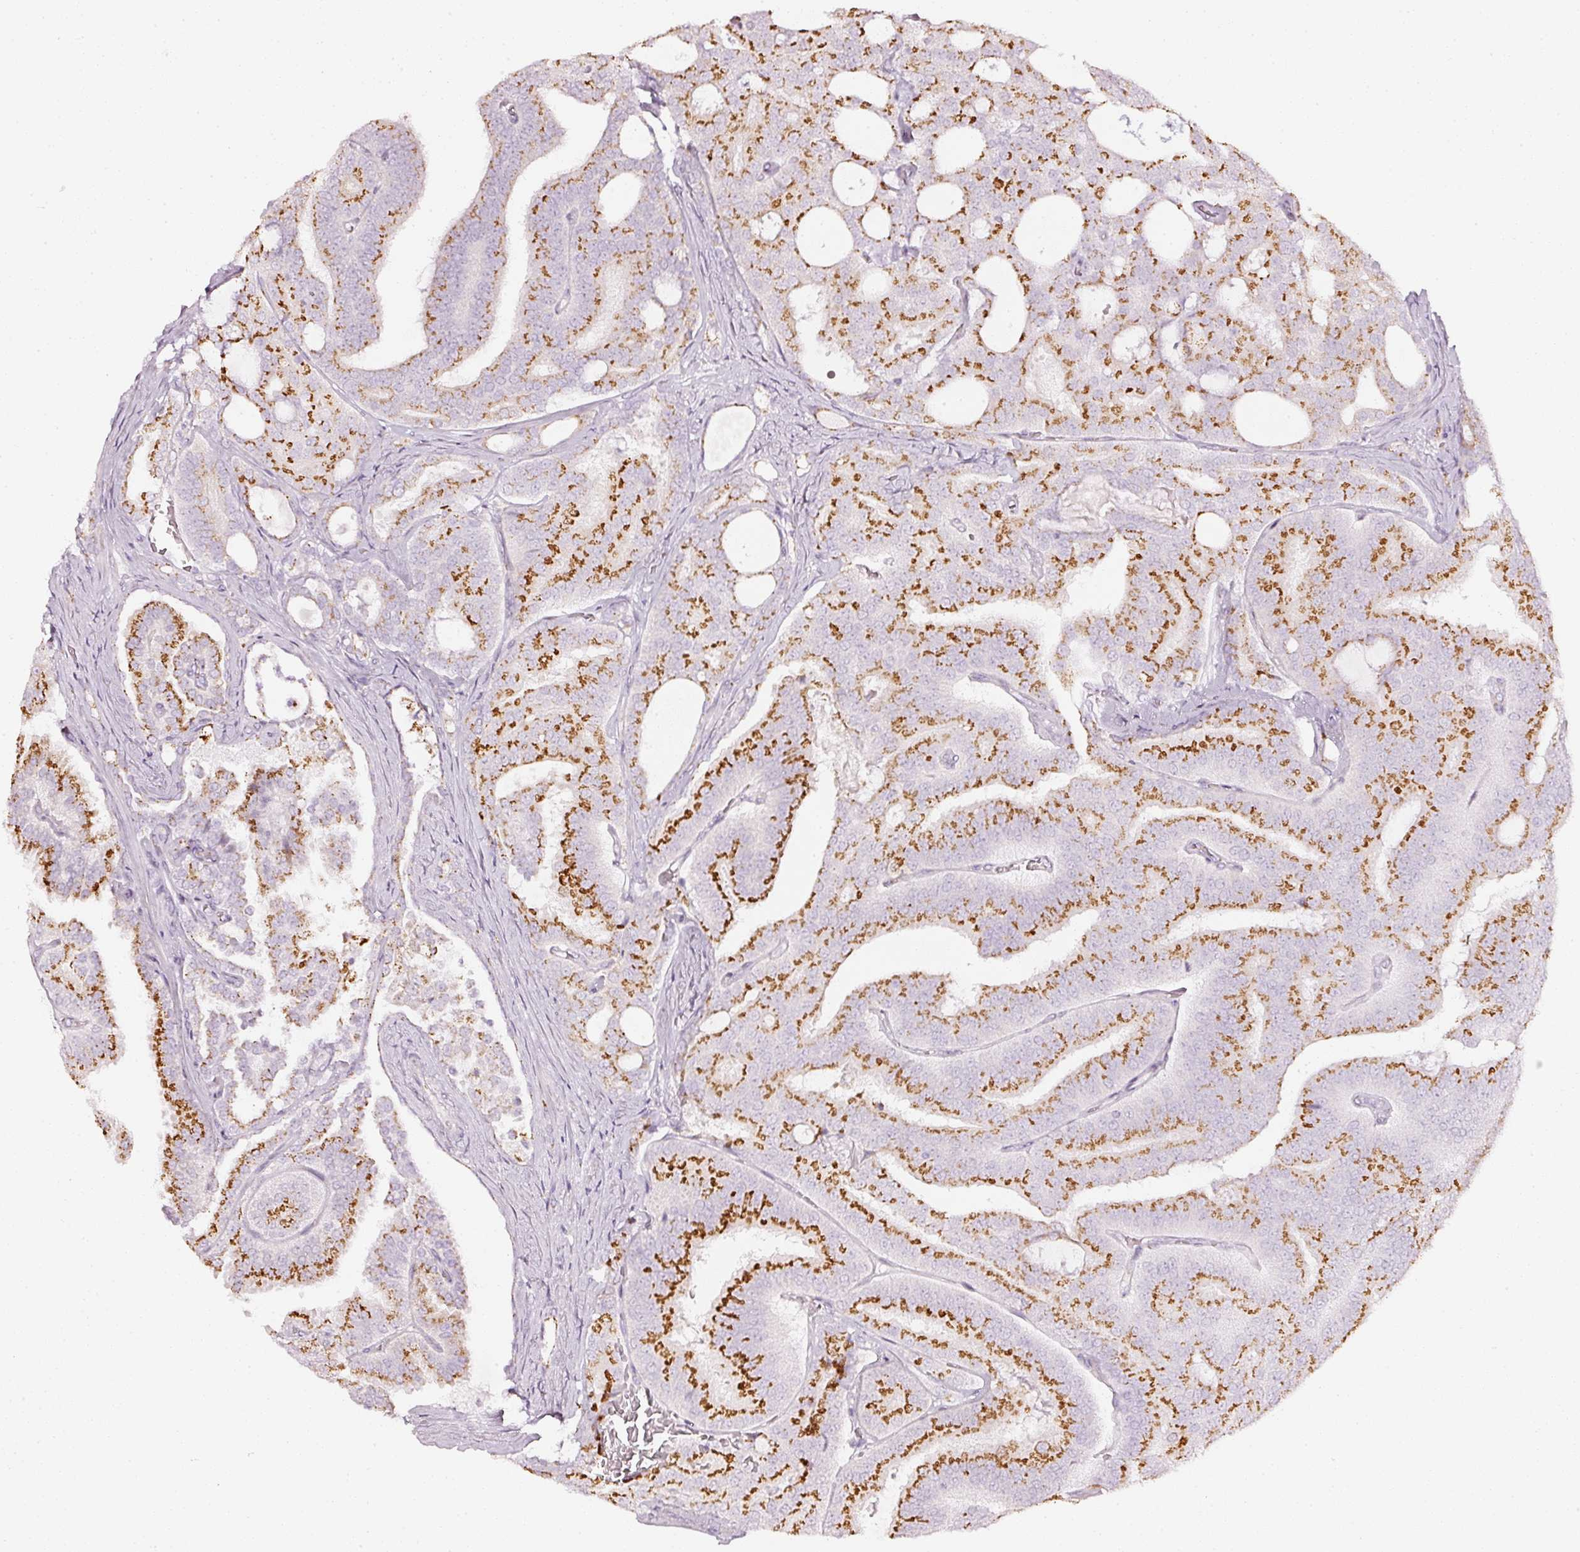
{"staining": {"intensity": "moderate", "quantity": "25%-75%", "location": "cytoplasmic/membranous"}, "tissue": "prostate cancer", "cell_type": "Tumor cells", "image_type": "cancer", "snomed": [{"axis": "morphology", "description": "Adenocarcinoma, High grade"}, {"axis": "topography", "description": "Prostate"}], "caption": "Protein staining reveals moderate cytoplasmic/membranous expression in approximately 25%-75% of tumor cells in high-grade adenocarcinoma (prostate).", "gene": "SDF4", "patient": {"sex": "male", "age": 65}}